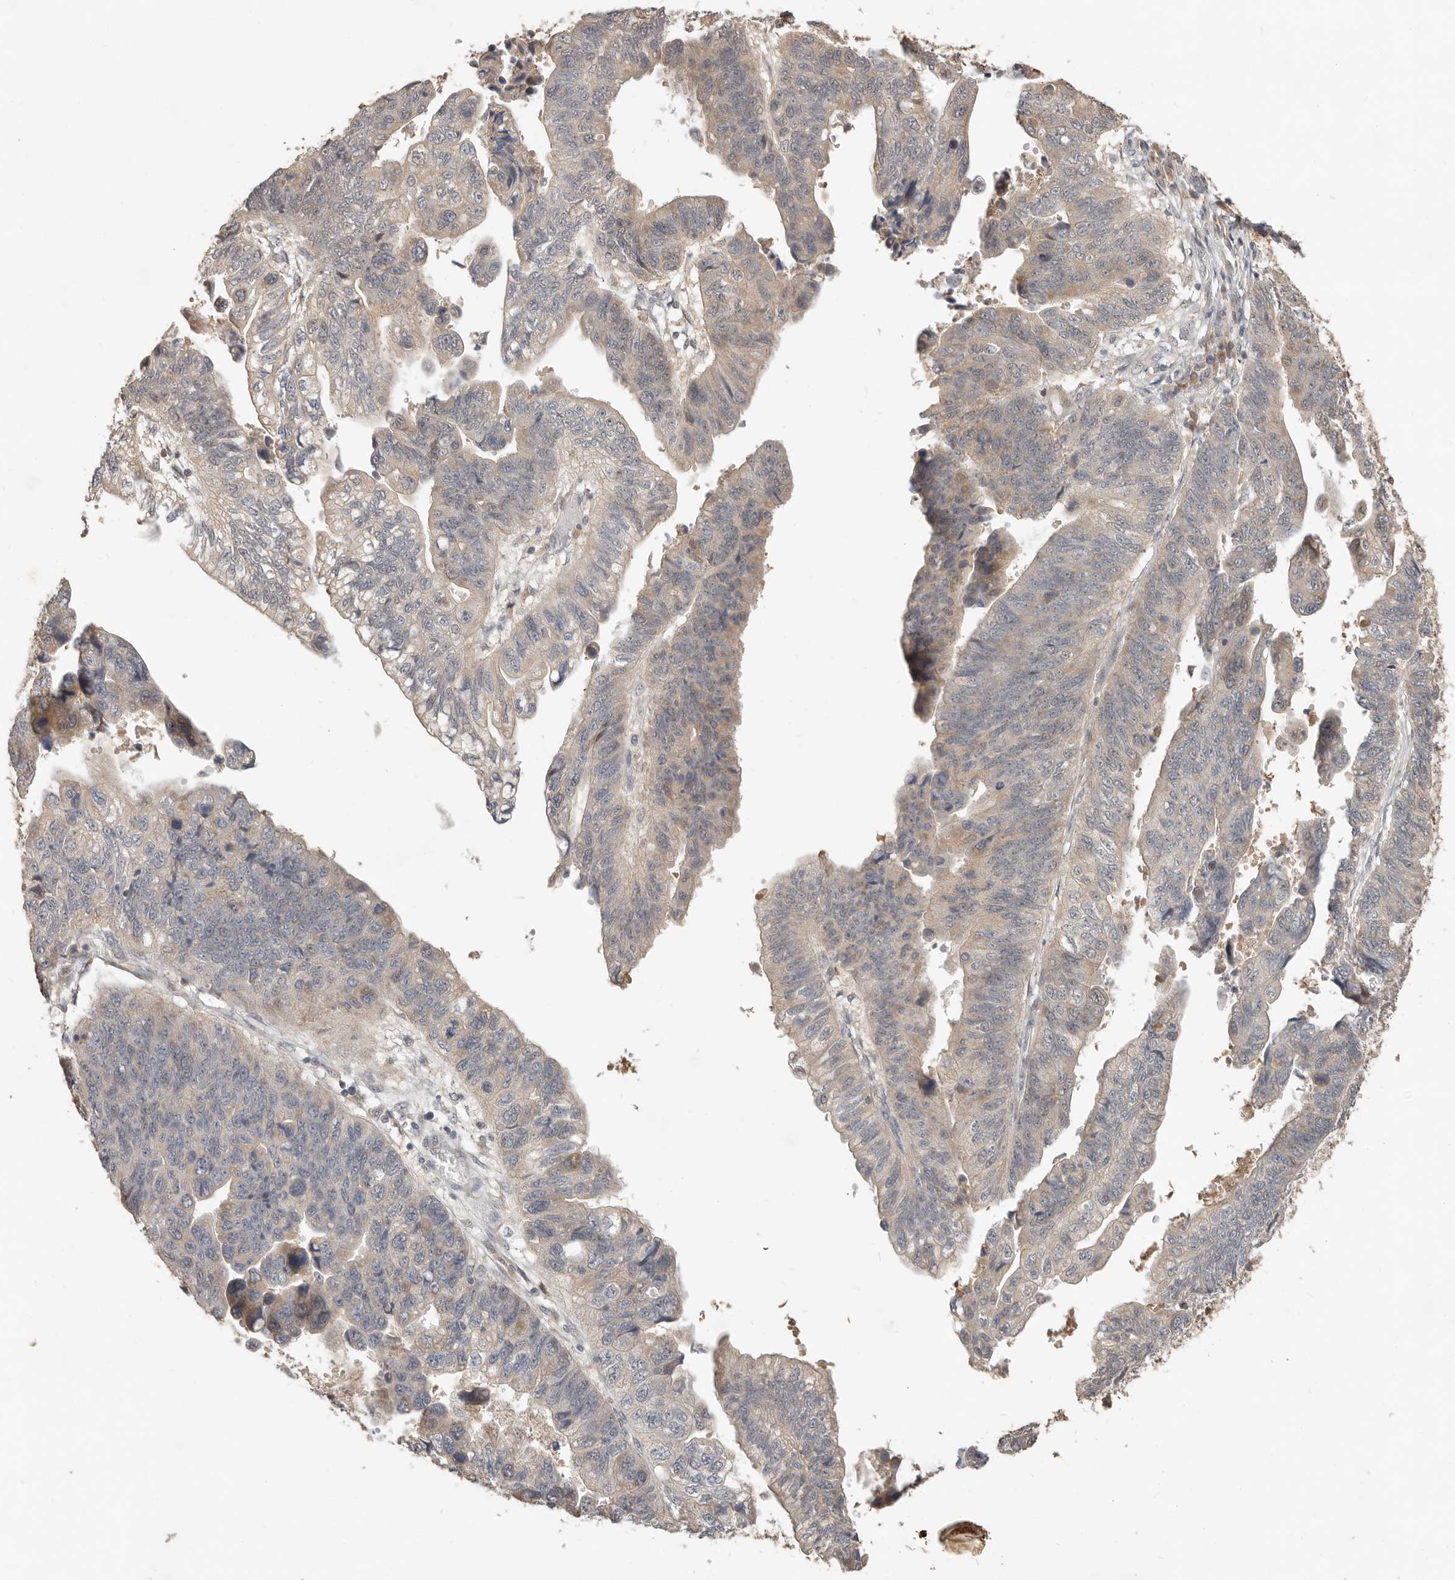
{"staining": {"intensity": "weak", "quantity": "25%-75%", "location": "cytoplasmic/membranous"}, "tissue": "stomach cancer", "cell_type": "Tumor cells", "image_type": "cancer", "snomed": [{"axis": "morphology", "description": "Adenocarcinoma, NOS"}, {"axis": "topography", "description": "Stomach"}], "caption": "Stomach cancer (adenocarcinoma) tissue exhibits weak cytoplasmic/membranous expression in approximately 25%-75% of tumor cells The protein of interest is shown in brown color, while the nuclei are stained blue.", "gene": "MTFR2", "patient": {"sex": "male", "age": 59}}